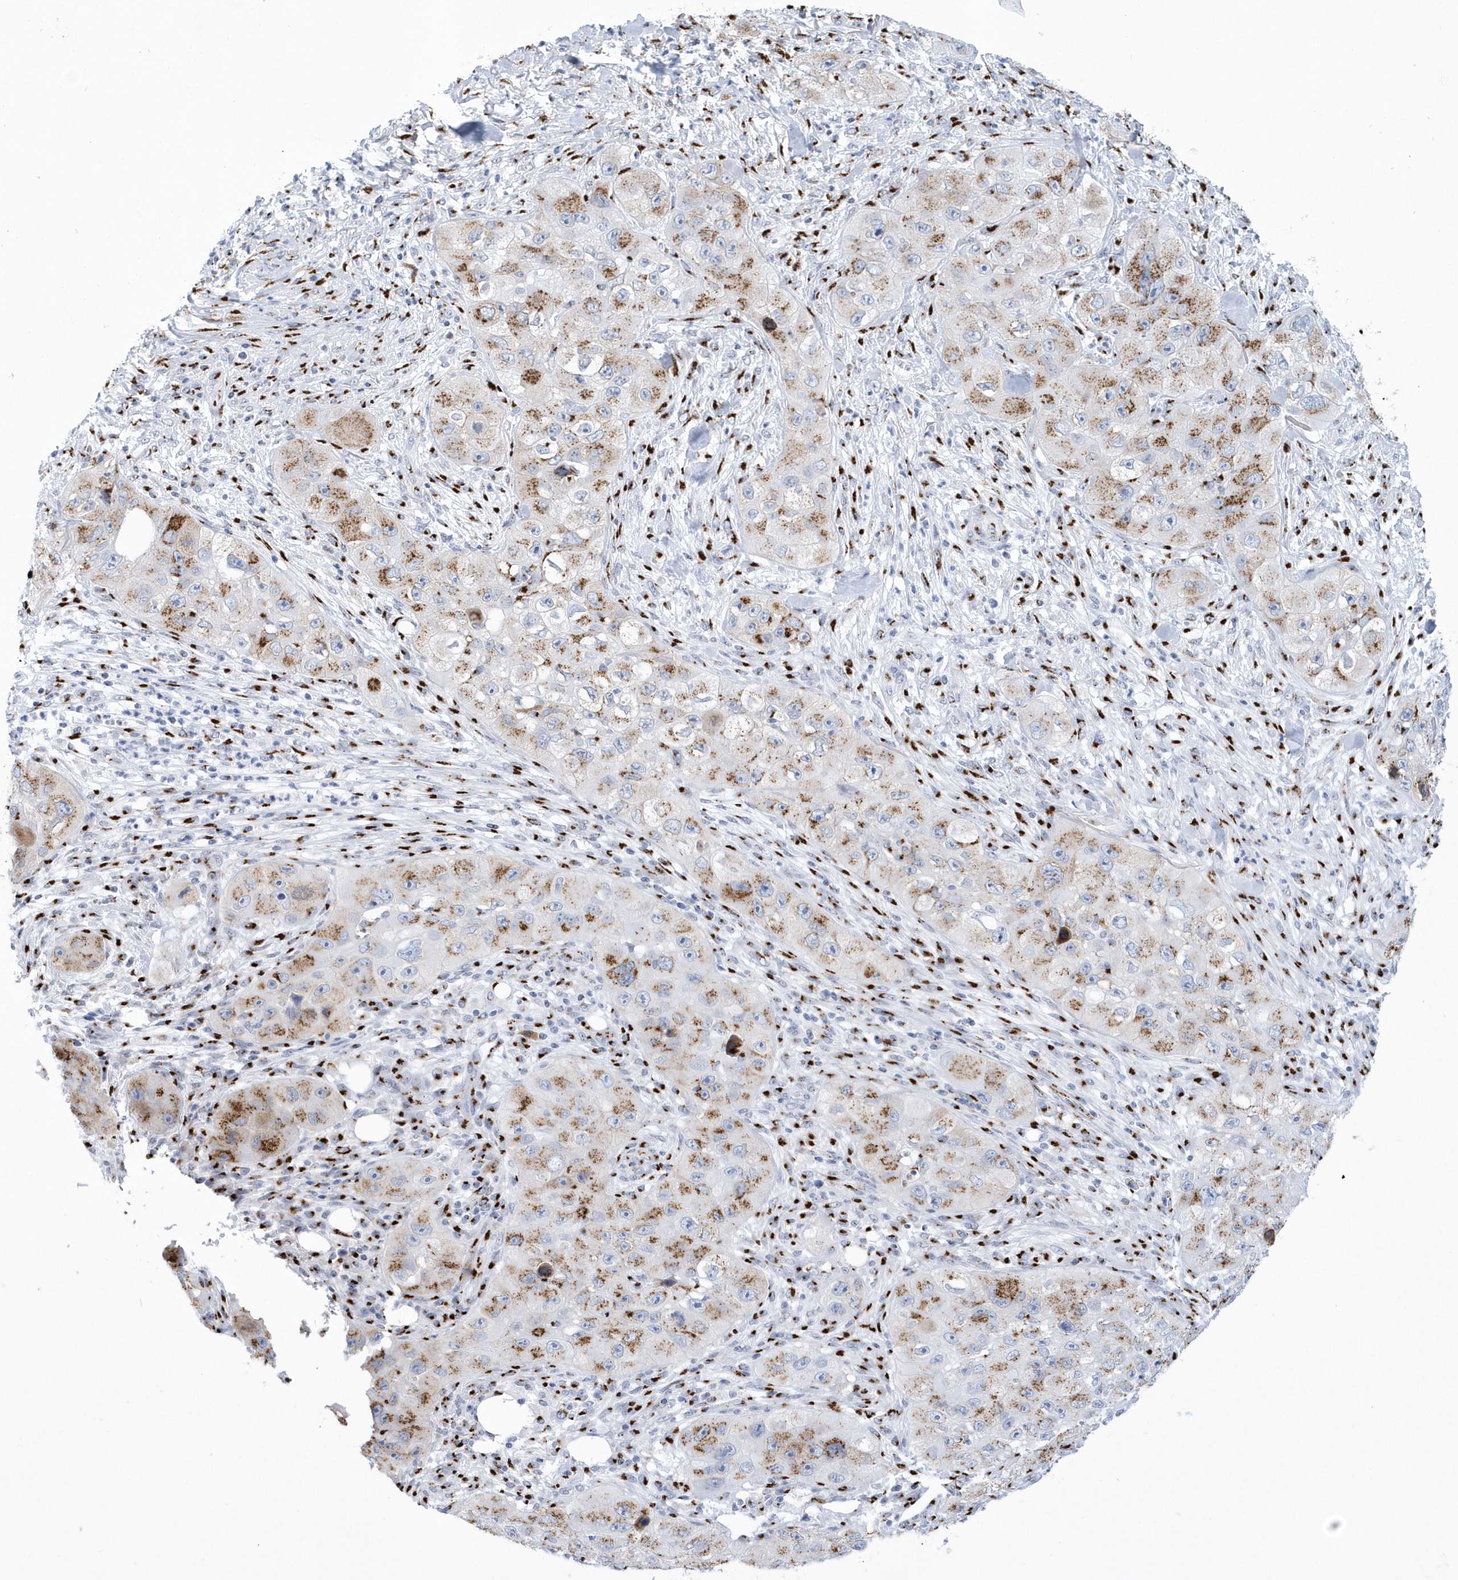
{"staining": {"intensity": "moderate", "quantity": "25%-75%", "location": "cytoplasmic/membranous"}, "tissue": "skin cancer", "cell_type": "Tumor cells", "image_type": "cancer", "snomed": [{"axis": "morphology", "description": "Squamous cell carcinoma, NOS"}, {"axis": "topography", "description": "Skin"}, {"axis": "topography", "description": "Subcutis"}], "caption": "The immunohistochemical stain labels moderate cytoplasmic/membranous positivity in tumor cells of skin cancer tissue. (DAB IHC with brightfield microscopy, high magnification).", "gene": "SLX9", "patient": {"sex": "male", "age": 73}}